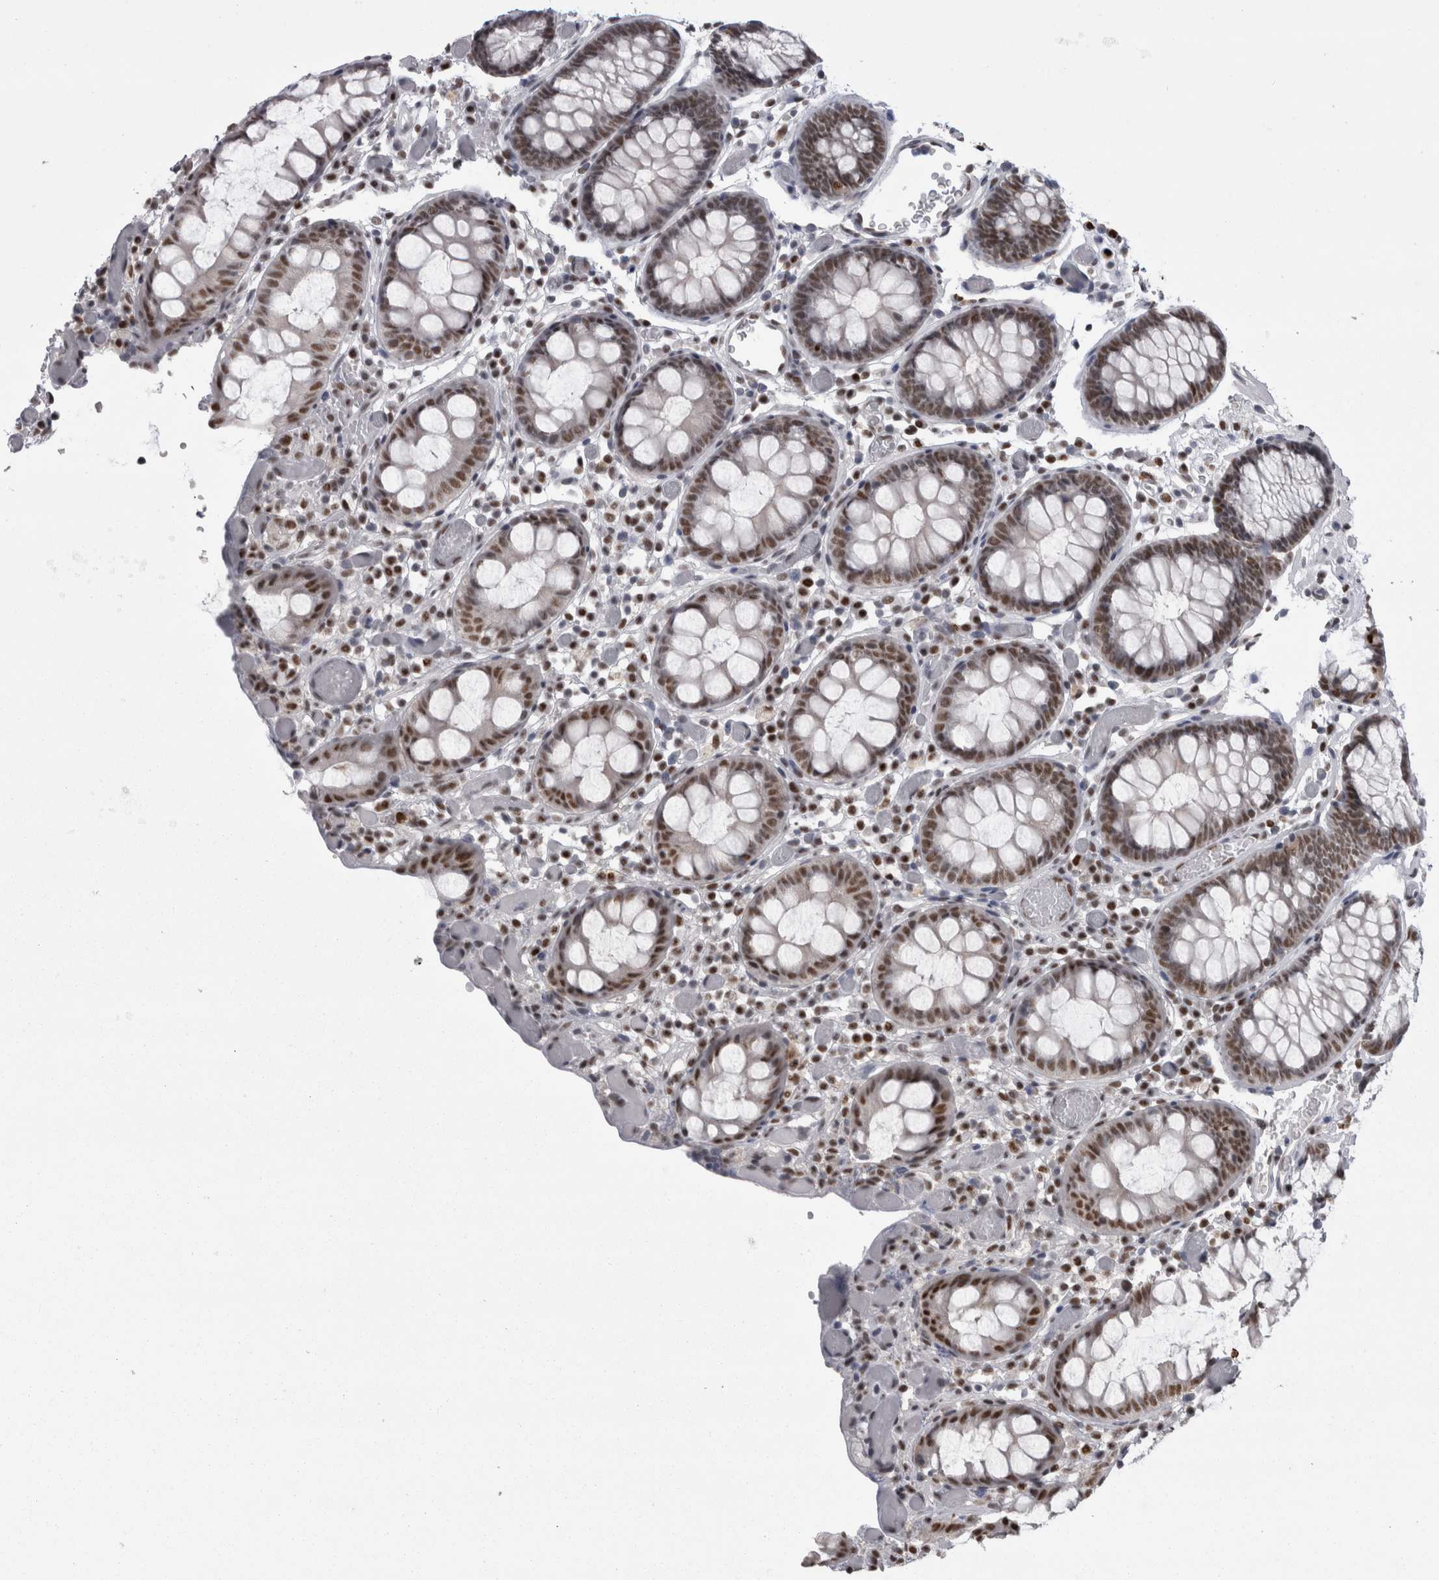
{"staining": {"intensity": "strong", "quantity": ">75%", "location": "nuclear"}, "tissue": "colon", "cell_type": "Endothelial cells", "image_type": "normal", "snomed": [{"axis": "morphology", "description": "Normal tissue, NOS"}, {"axis": "topography", "description": "Colon"}], "caption": "A high-resolution micrograph shows immunohistochemistry (IHC) staining of unremarkable colon, which reveals strong nuclear positivity in approximately >75% of endothelial cells. (DAB (3,3'-diaminobenzidine) = brown stain, brightfield microscopy at high magnification).", "gene": "C1orf54", "patient": {"sex": "male", "age": 14}}